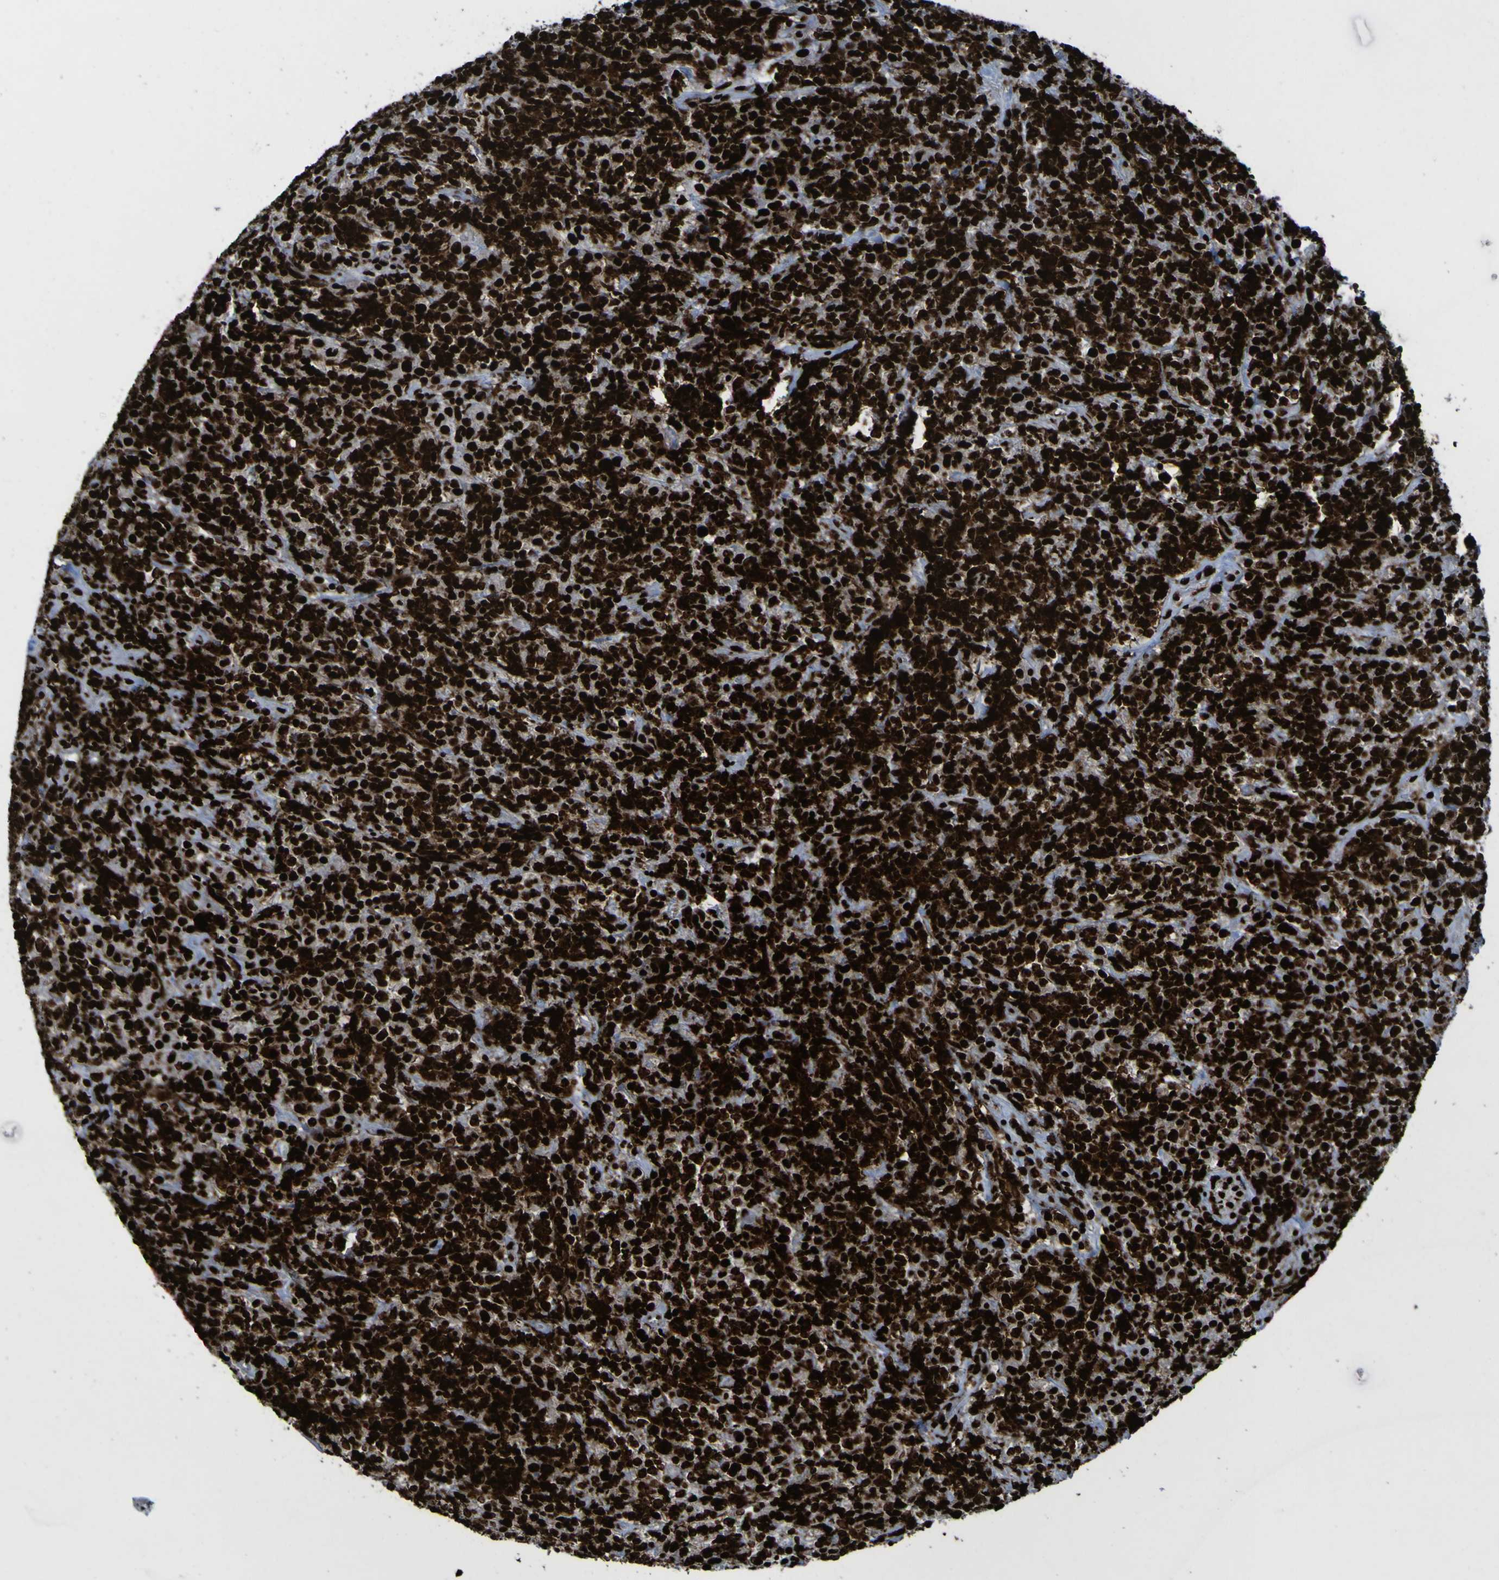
{"staining": {"intensity": "strong", "quantity": ">75%", "location": "nuclear"}, "tissue": "lymphoma", "cell_type": "Tumor cells", "image_type": "cancer", "snomed": [{"axis": "morphology", "description": "Malignant lymphoma, non-Hodgkin's type, High grade"}, {"axis": "topography", "description": "Soft tissue"}], "caption": "Tumor cells demonstrate high levels of strong nuclear staining in about >75% of cells in lymphoma. (DAB IHC, brown staining for protein, blue staining for nuclei).", "gene": "NPM1", "patient": {"sex": "male", "age": 18}}